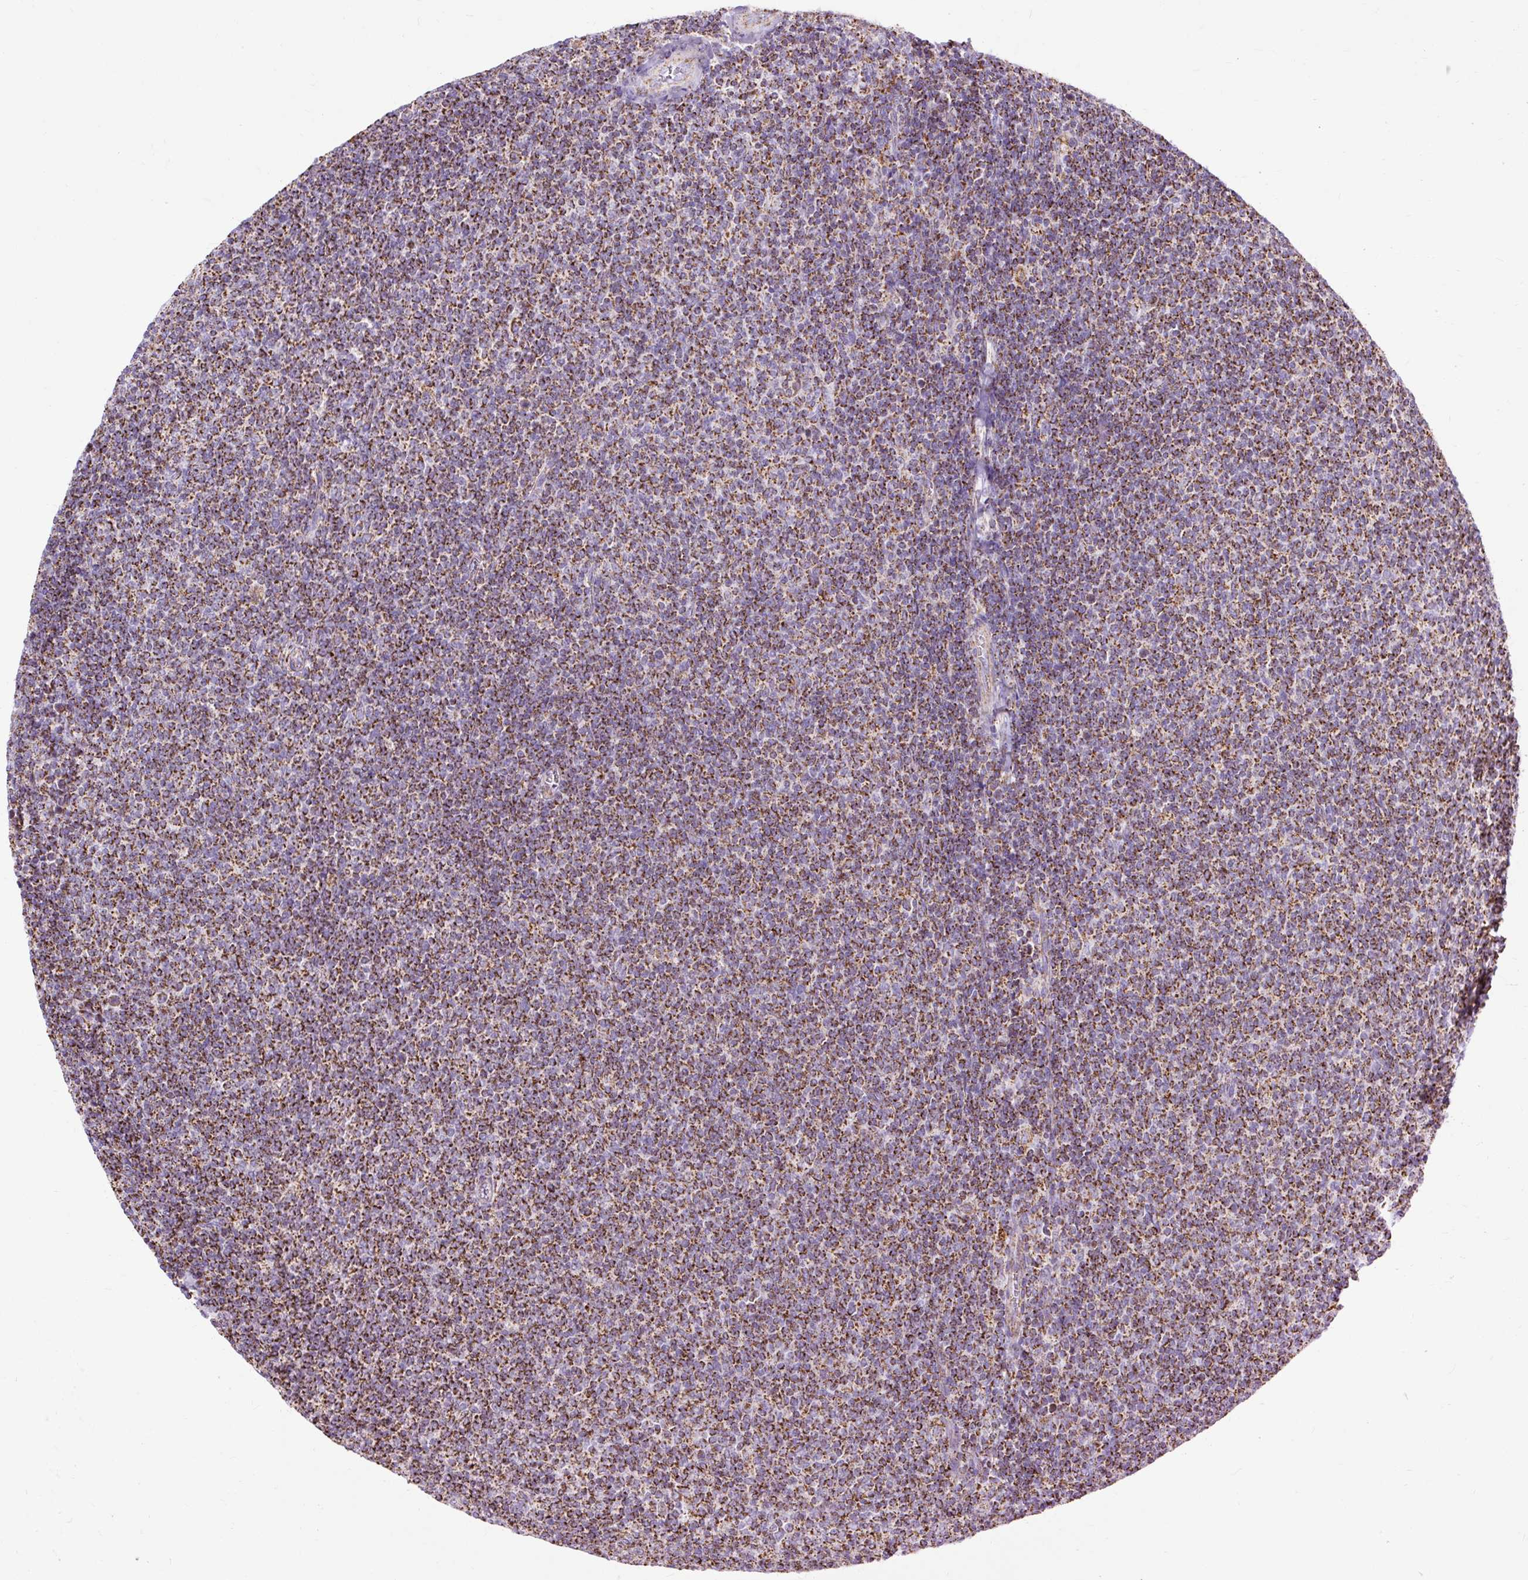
{"staining": {"intensity": "strong", "quantity": ">75%", "location": "cytoplasmic/membranous"}, "tissue": "lymphoma", "cell_type": "Tumor cells", "image_type": "cancer", "snomed": [{"axis": "morphology", "description": "Malignant lymphoma, non-Hodgkin's type, Low grade"}, {"axis": "topography", "description": "Lymph node"}], "caption": "Tumor cells display strong cytoplasmic/membranous expression in approximately >75% of cells in malignant lymphoma, non-Hodgkin's type (low-grade).", "gene": "DLAT", "patient": {"sex": "male", "age": 52}}